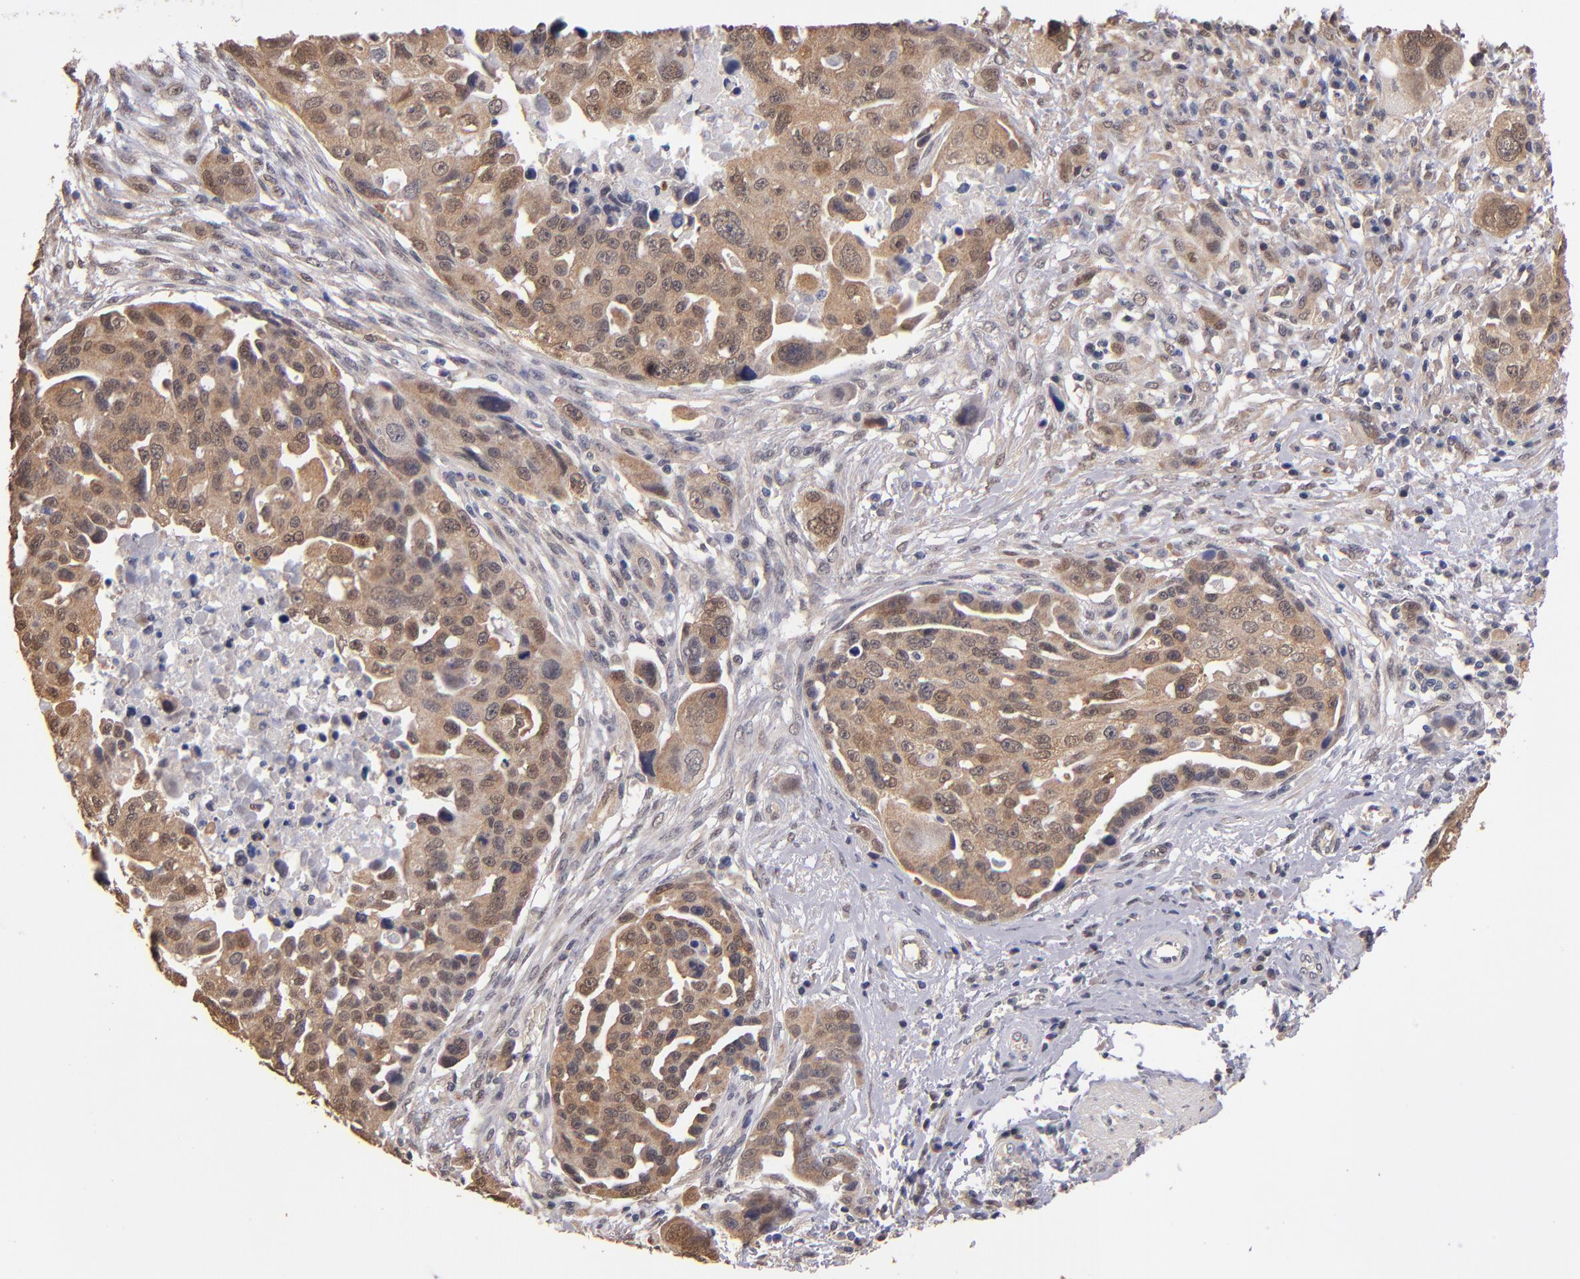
{"staining": {"intensity": "weak", "quantity": ">75%", "location": "cytoplasmic/membranous,nuclear"}, "tissue": "ovarian cancer", "cell_type": "Tumor cells", "image_type": "cancer", "snomed": [{"axis": "morphology", "description": "Carcinoma, endometroid"}, {"axis": "topography", "description": "Ovary"}], "caption": "Endometroid carcinoma (ovarian) tissue shows weak cytoplasmic/membranous and nuclear positivity in about >75% of tumor cells Nuclei are stained in blue.", "gene": "PSMD10", "patient": {"sex": "female", "age": 75}}